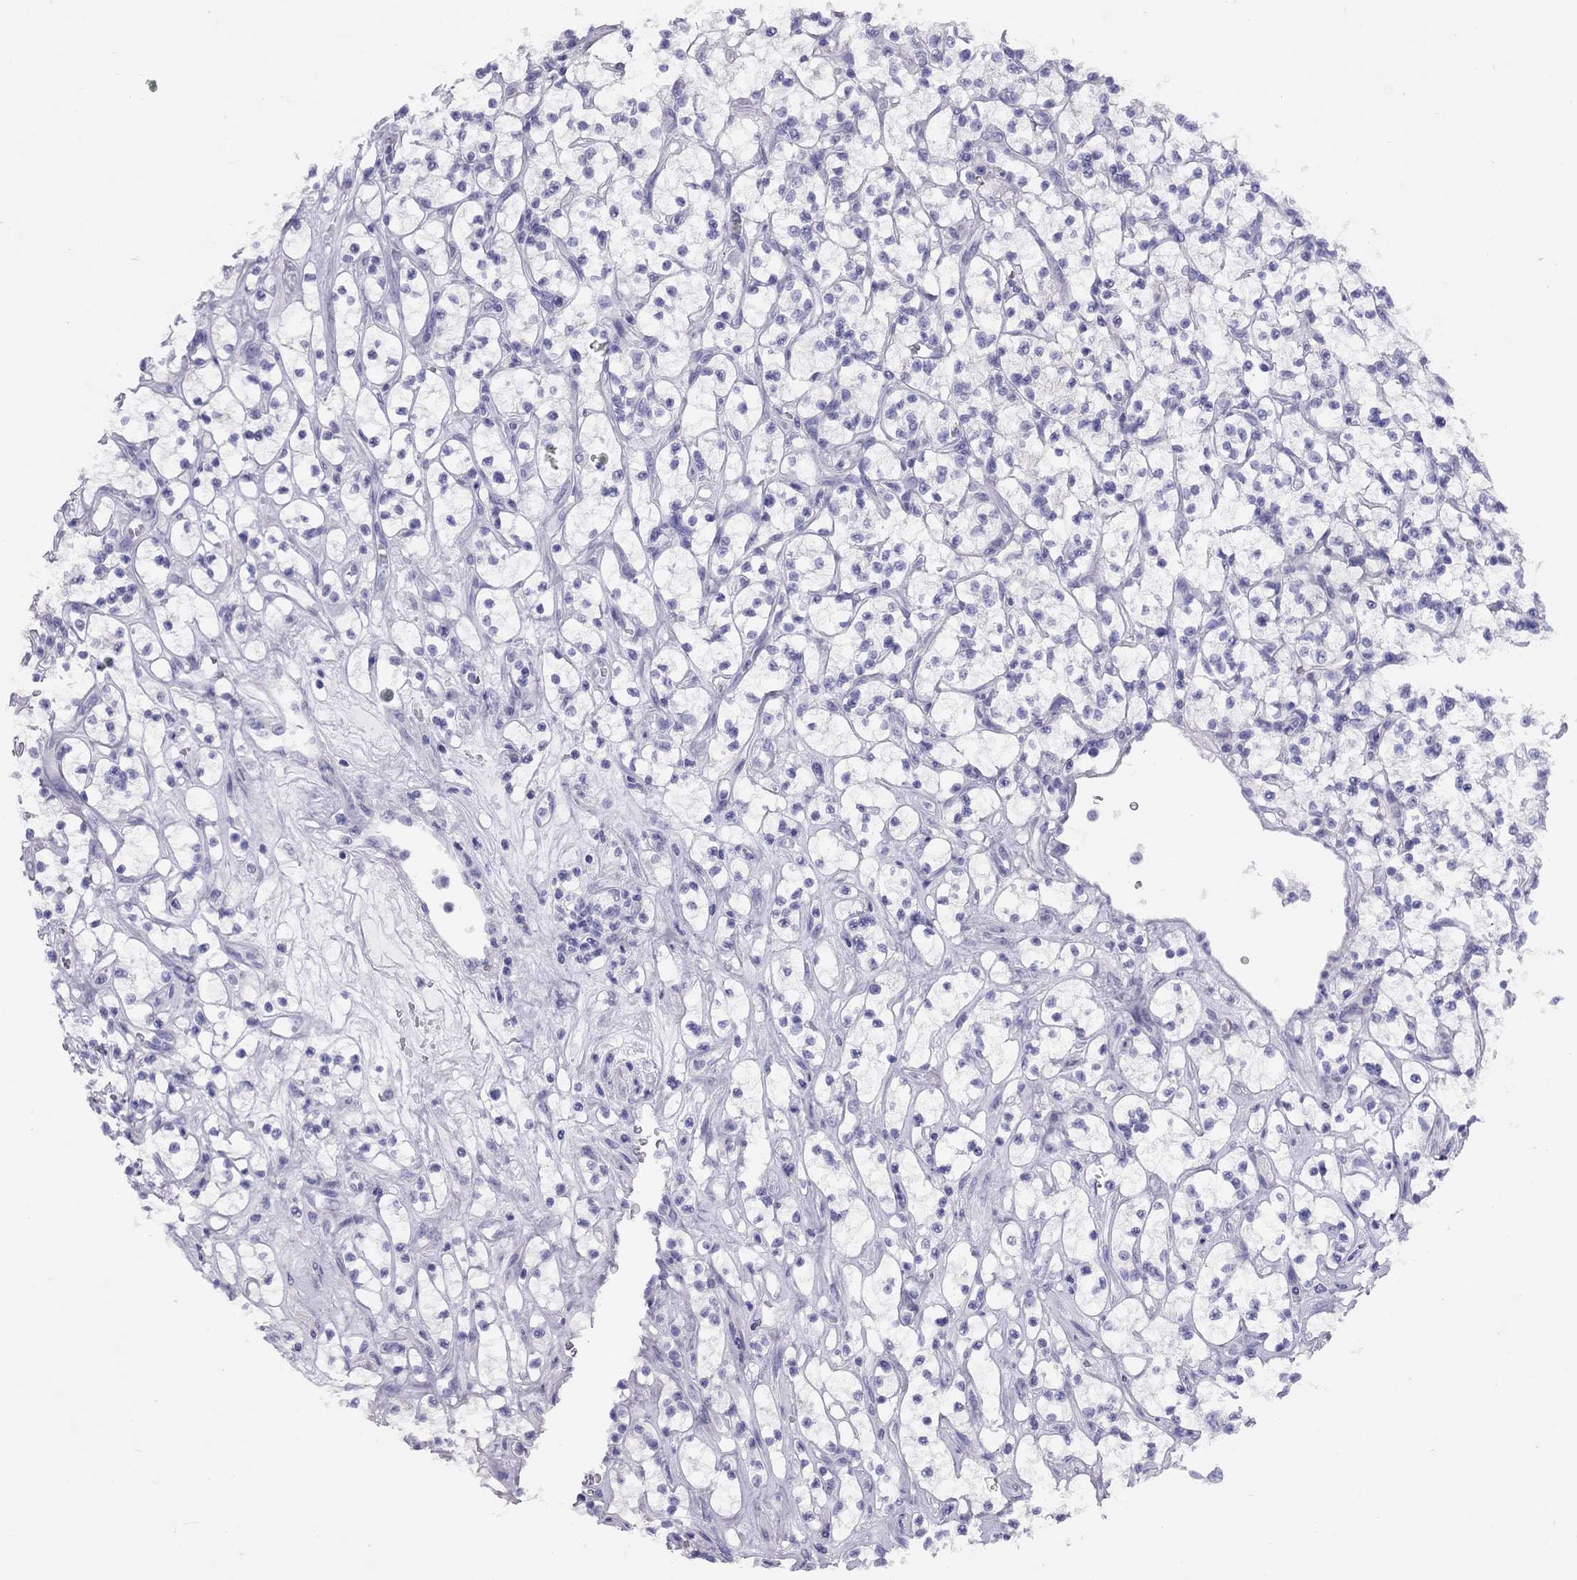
{"staining": {"intensity": "negative", "quantity": "none", "location": "none"}, "tissue": "renal cancer", "cell_type": "Tumor cells", "image_type": "cancer", "snomed": [{"axis": "morphology", "description": "Adenocarcinoma, NOS"}, {"axis": "topography", "description": "Kidney"}], "caption": "This photomicrograph is of renal cancer stained with immunohistochemistry to label a protein in brown with the nuclei are counter-stained blue. There is no expression in tumor cells.", "gene": "LRIT2", "patient": {"sex": "female", "age": 64}}